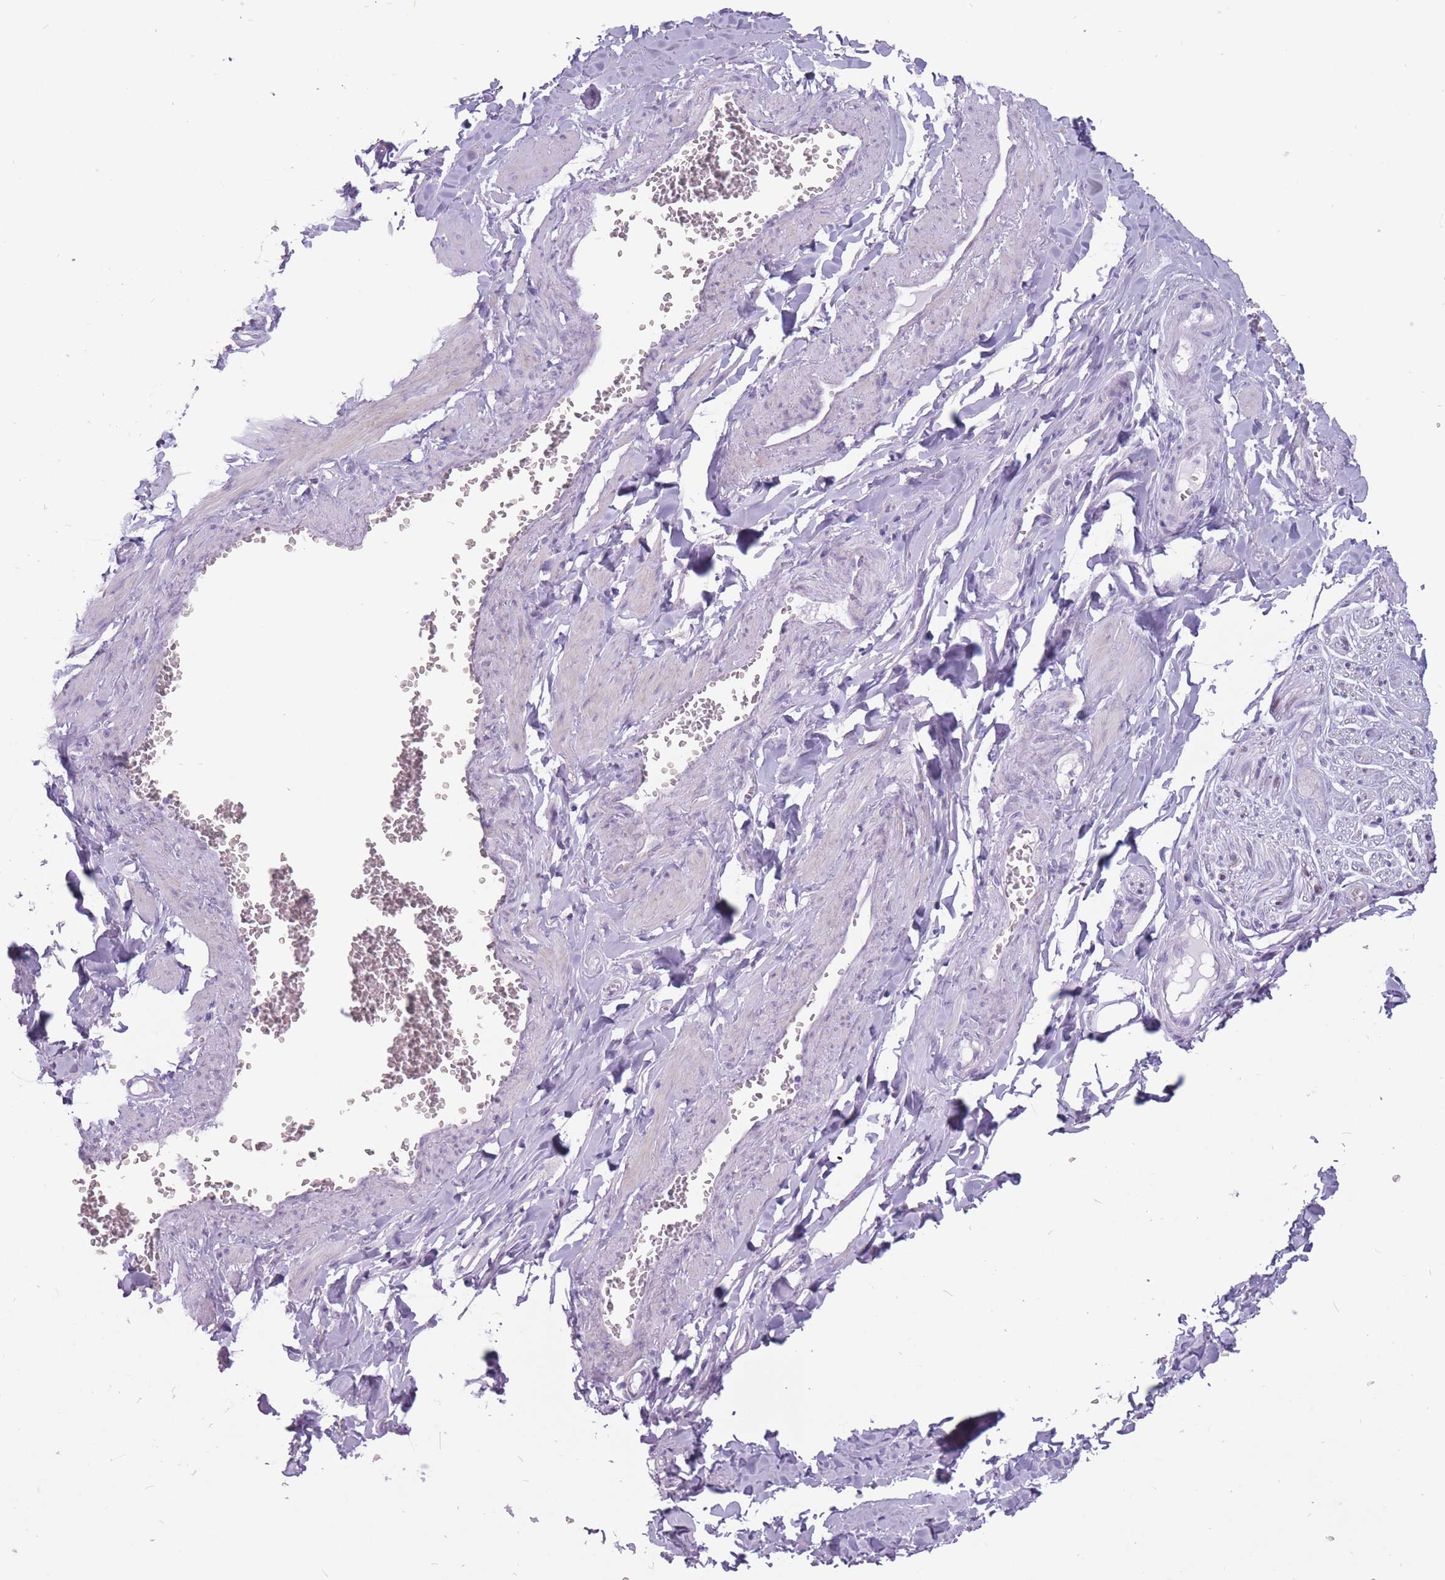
{"staining": {"intensity": "negative", "quantity": "none", "location": "none"}, "tissue": "adipose tissue", "cell_type": "Adipocytes", "image_type": "normal", "snomed": [{"axis": "morphology", "description": "Normal tissue, NOS"}, {"axis": "topography", "description": "Soft tissue"}, {"axis": "topography", "description": "Adipose tissue"}, {"axis": "topography", "description": "Vascular tissue"}, {"axis": "topography", "description": "Peripheral nerve tissue"}], "caption": "The photomicrograph reveals no staining of adipocytes in benign adipose tissue. (DAB (3,3'-diaminobenzidine) immunohistochemistry (IHC), high magnification).", "gene": "RPL18", "patient": {"sex": "male", "age": 46}}